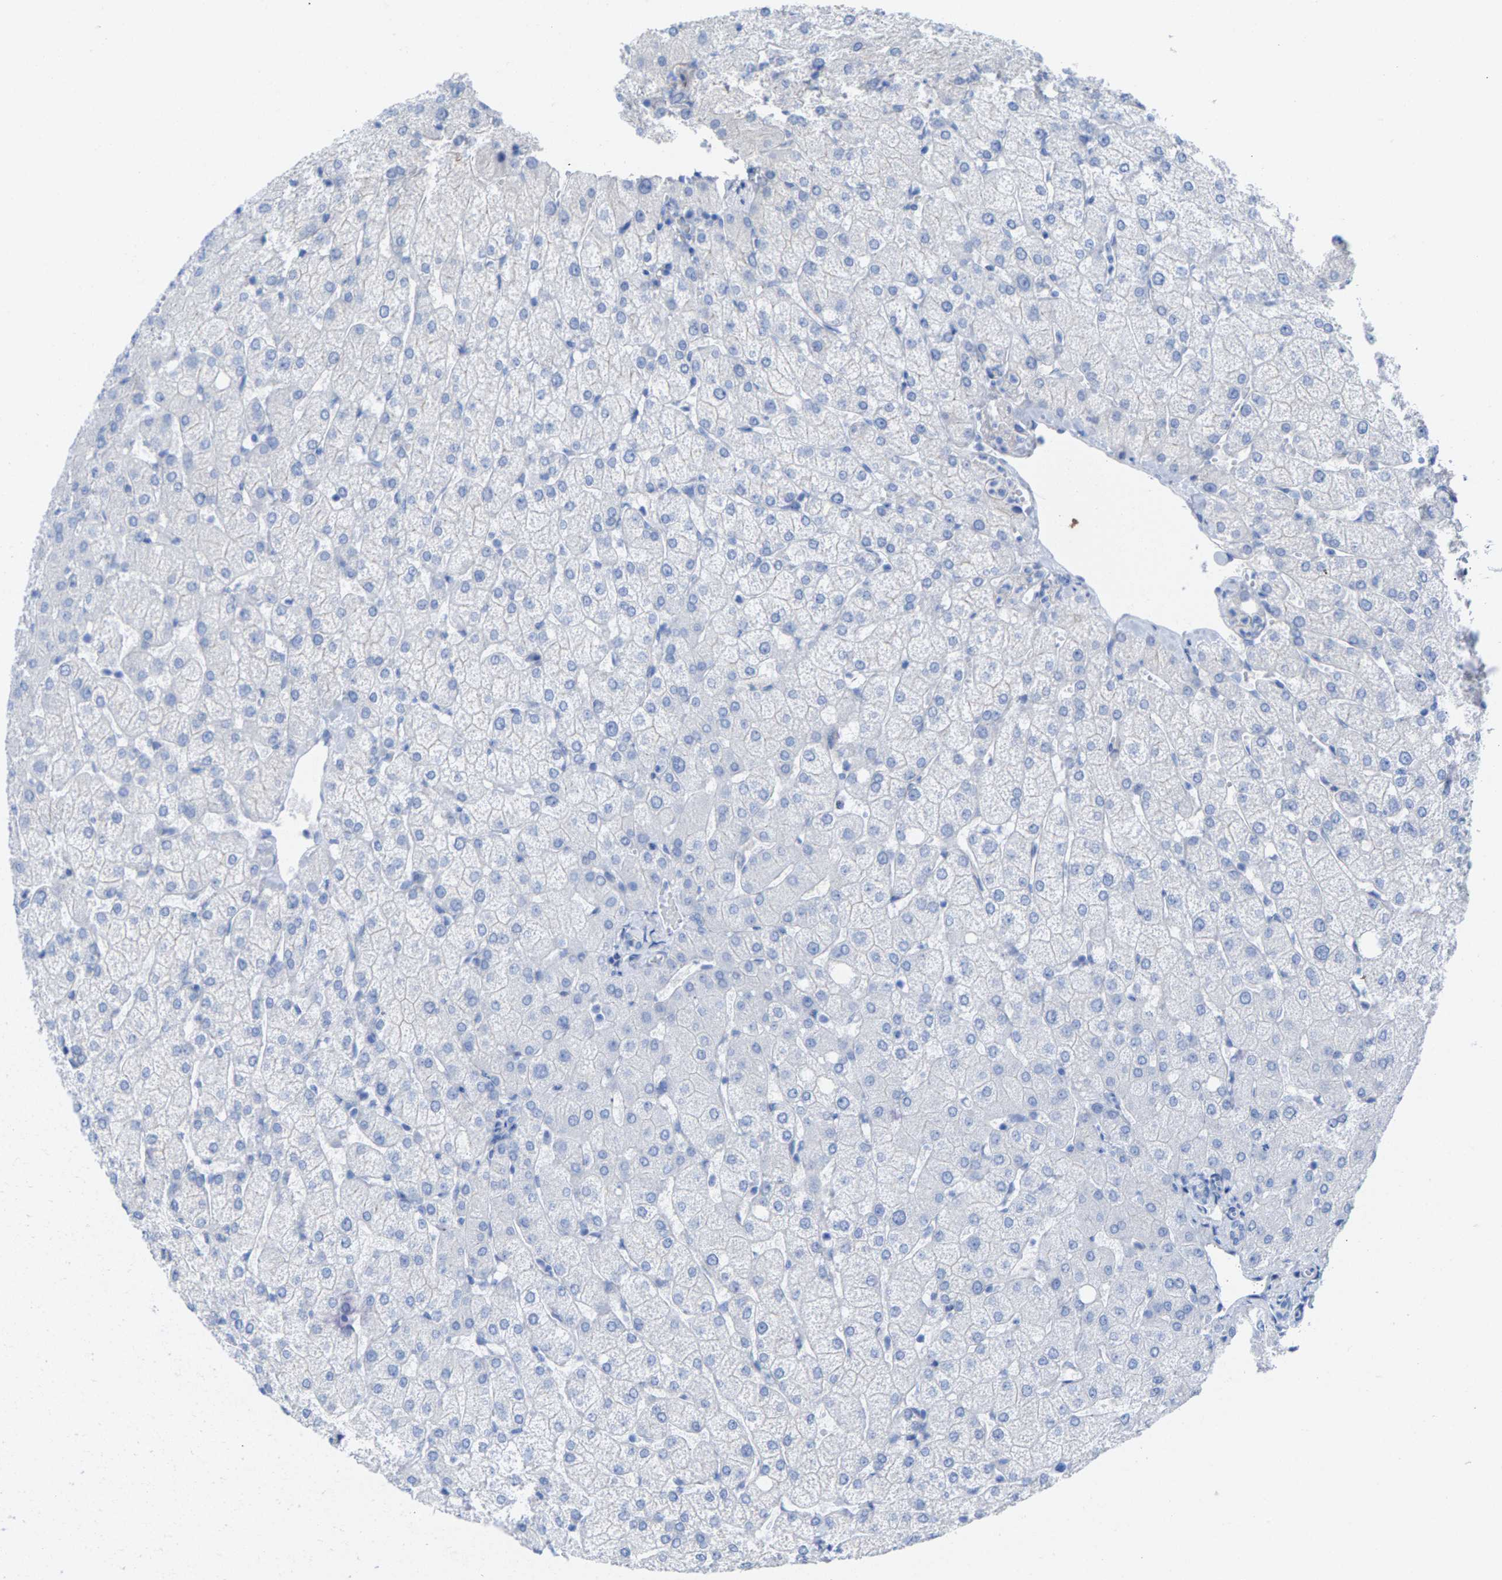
{"staining": {"intensity": "negative", "quantity": "none", "location": "none"}, "tissue": "liver", "cell_type": "Cholangiocytes", "image_type": "normal", "snomed": [{"axis": "morphology", "description": "Normal tissue, NOS"}, {"axis": "topography", "description": "Liver"}], "caption": "The photomicrograph reveals no significant staining in cholangiocytes of liver.", "gene": "CPA1", "patient": {"sex": "female", "age": 54}}